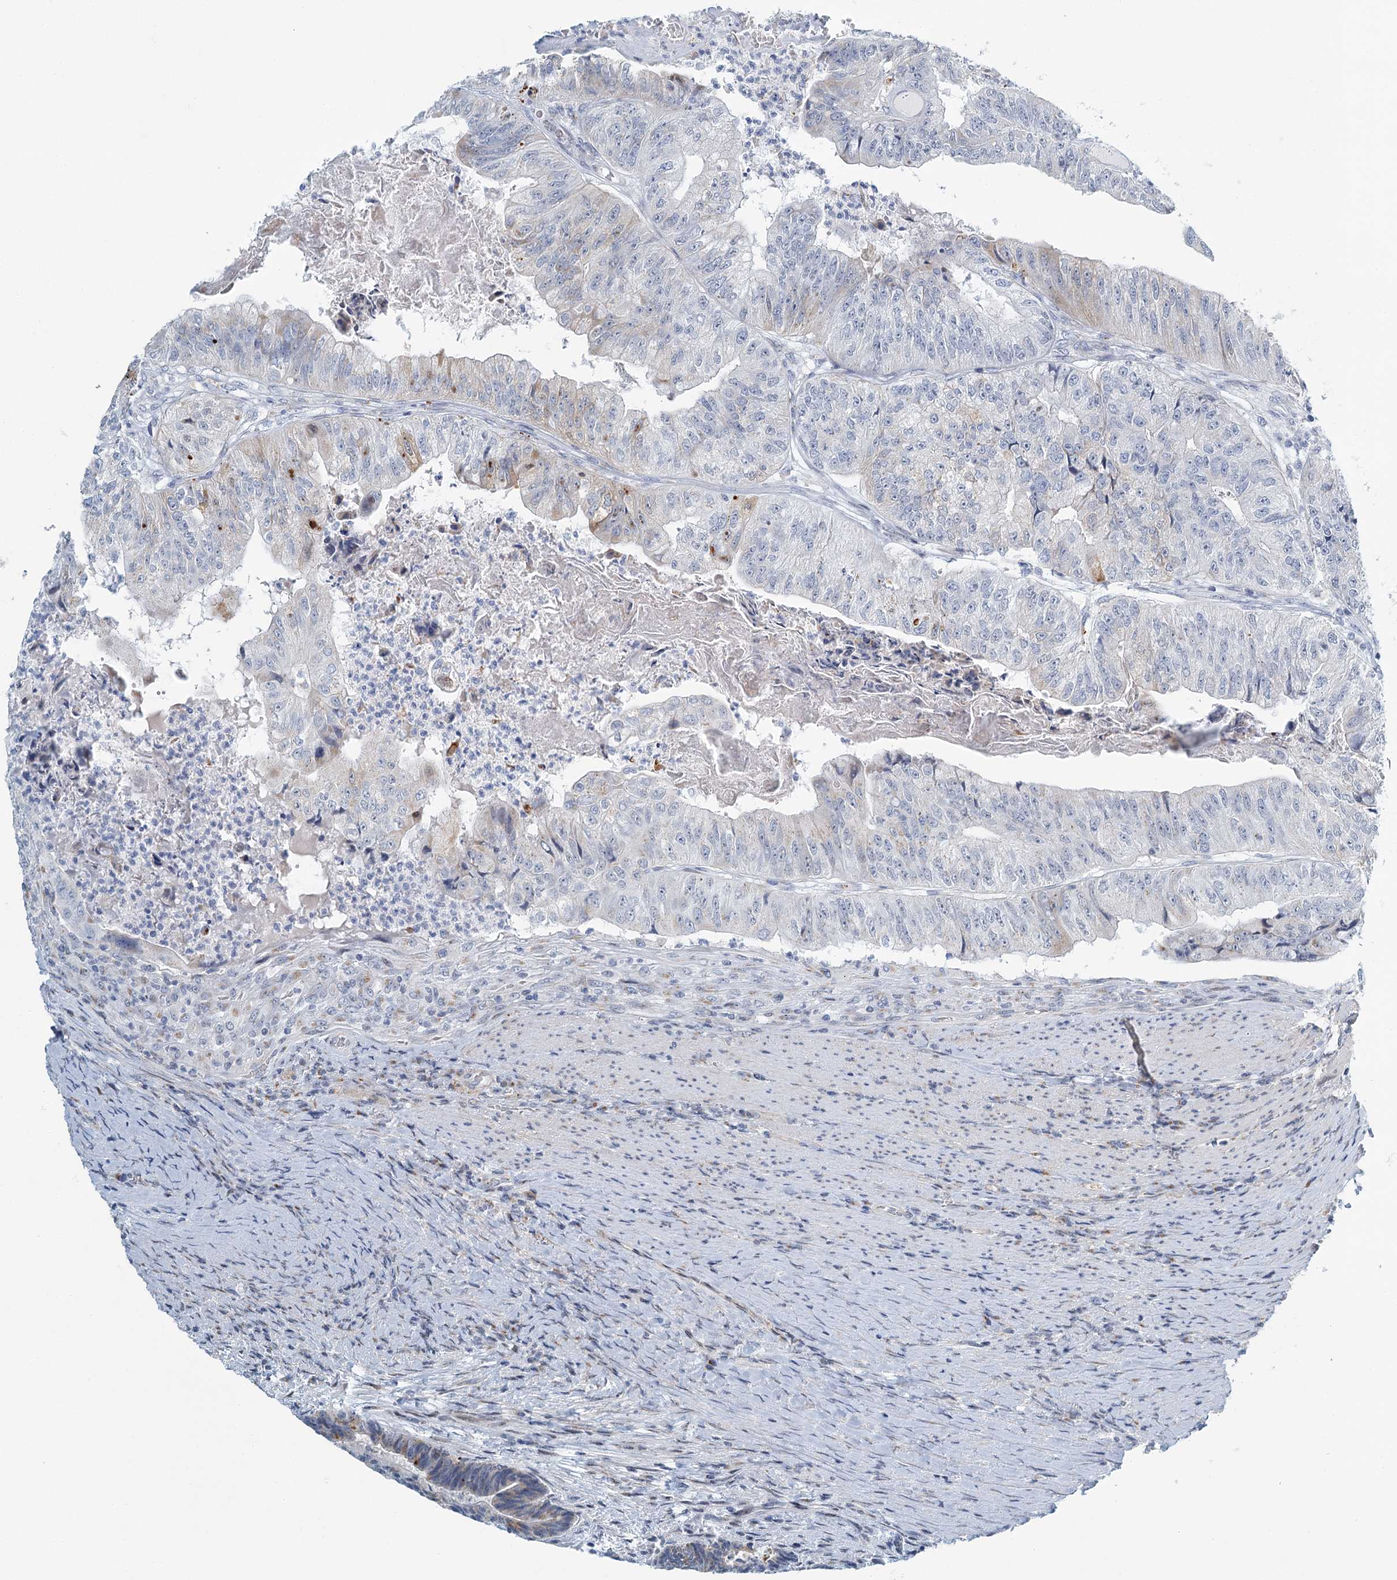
{"staining": {"intensity": "weak", "quantity": "<25%", "location": "cytoplasmic/membranous"}, "tissue": "colorectal cancer", "cell_type": "Tumor cells", "image_type": "cancer", "snomed": [{"axis": "morphology", "description": "Adenocarcinoma, NOS"}, {"axis": "topography", "description": "Colon"}], "caption": "Colorectal cancer (adenocarcinoma) was stained to show a protein in brown. There is no significant staining in tumor cells.", "gene": "ZNF527", "patient": {"sex": "female", "age": 67}}